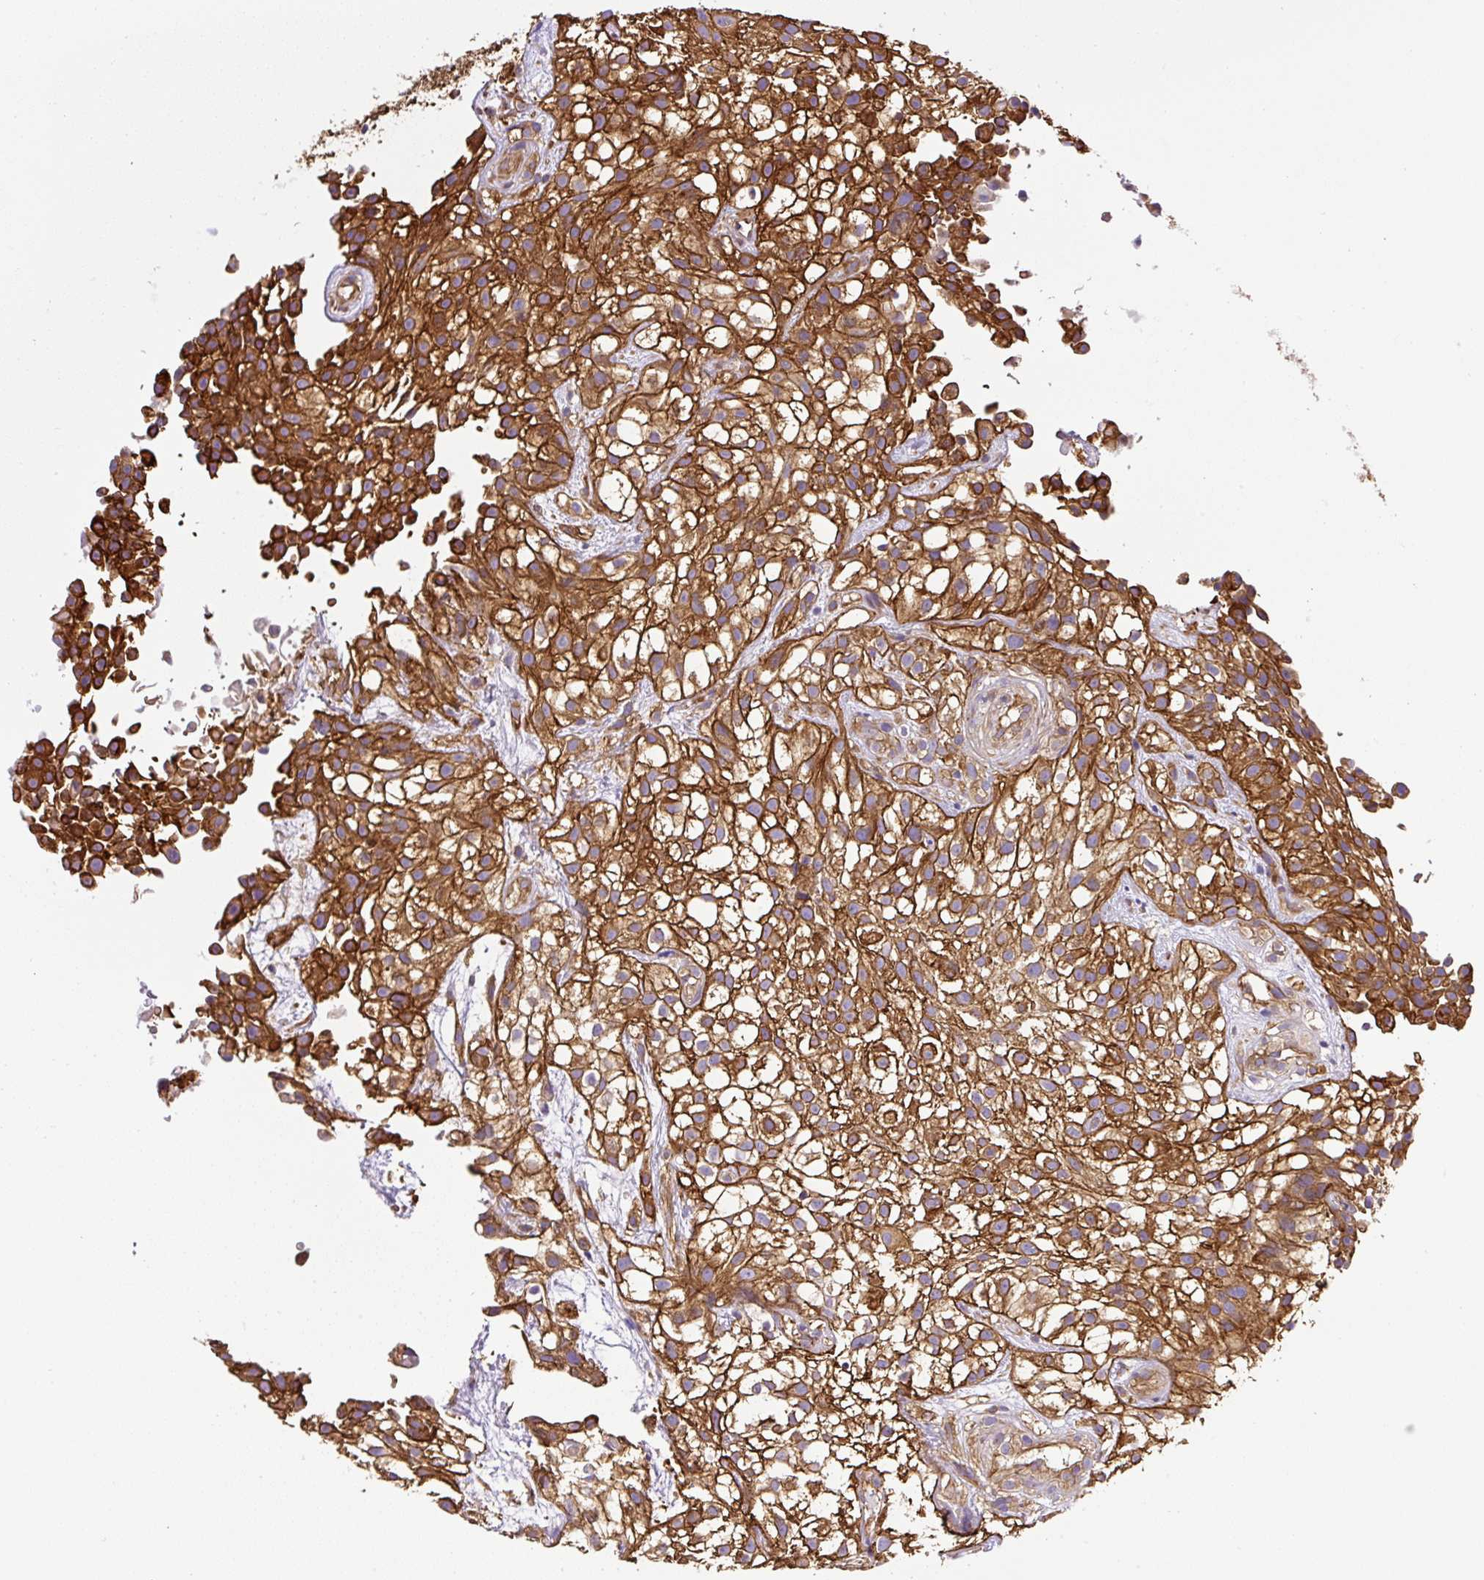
{"staining": {"intensity": "strong", "quantity": ">75%", "location": "cytoplasmic/membranous"}, "tissue": "urothelial cancer", "cell_type": "Tumor cells", "image_type": "cancer", "snomed": [{"axis": "morphology", "description": "Urothelial carcinoma, High grade"}, {"axis": "topography", "description": "Urinary bladder"}], "caption": "Immunohistochemistry (IHC) staining of urothelial cancer, which displays high levels of strong cytoplasmic/membranous positivity in about >75% of tumor cells indicating strong cytoplasmic/membranous protein expression. The staining was performed using DAB (brown) for protein detection and nuclei were counterstained in hematoxylin (blue).", "gene": "DCTN1", "patient": {"sex": "male", "age": 56}}